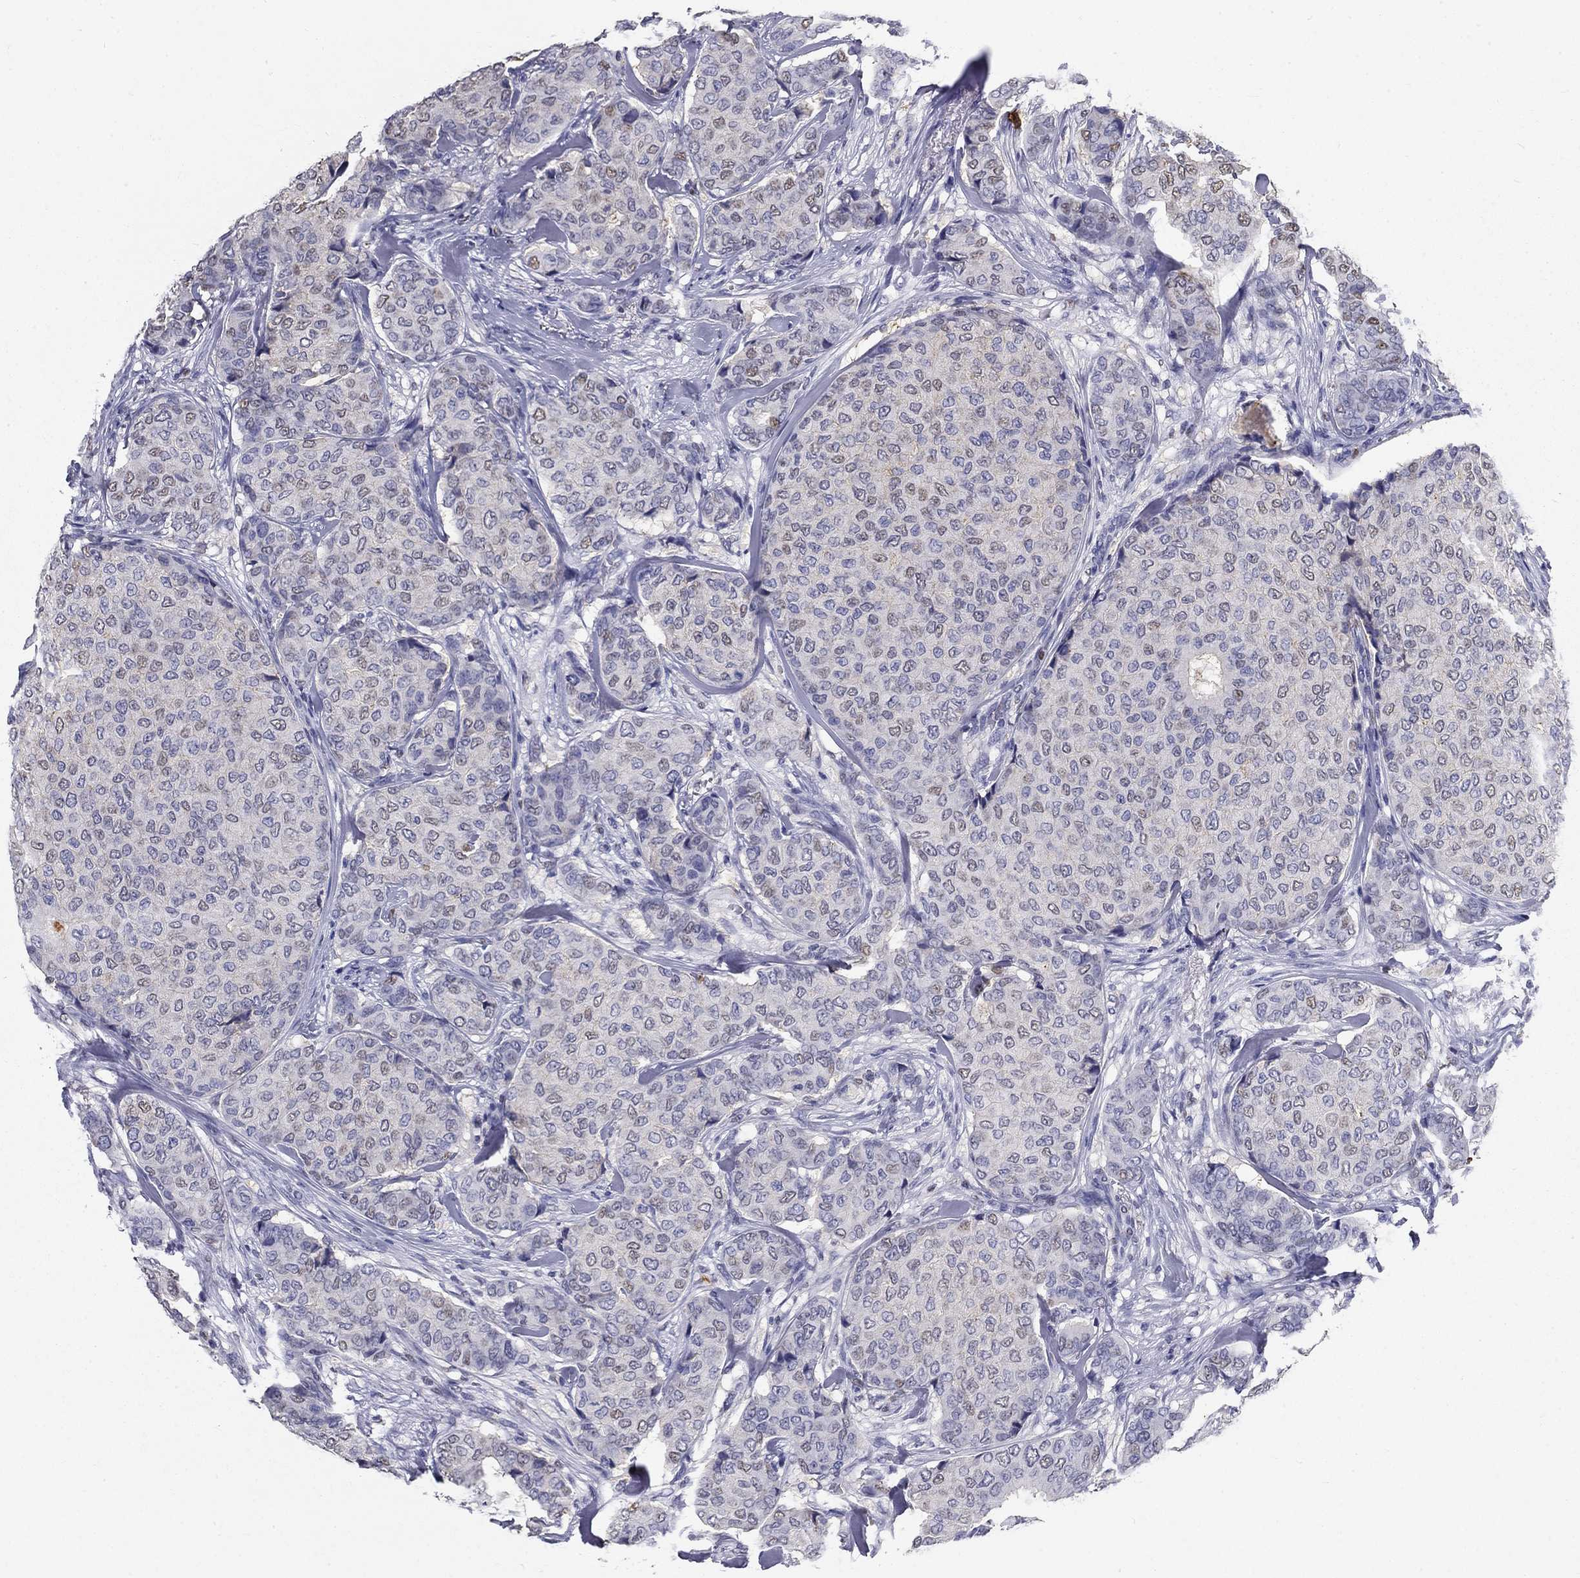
{"staining": {"intensity": "weak", "quantity": "<25%", "location": "cytoplasmic/membranous"}, "tissue": "breast cancer", "cell_type": "Tumor cells", "image_type": "cancer", "snomed": [{"axis": "morphology", "description": "Duct carcinoma"}, {"axis": "topography", "description": "Breast"}], "caption": "Immunohistochemistry image of neoplastic tissue: breast cancer stained with DAB (3,3'-diaminobenzidine) reveals no significant protein staining in tumor cells.", "gene": "IGSF8", "patient": {"sex": "female", "age": 75}}